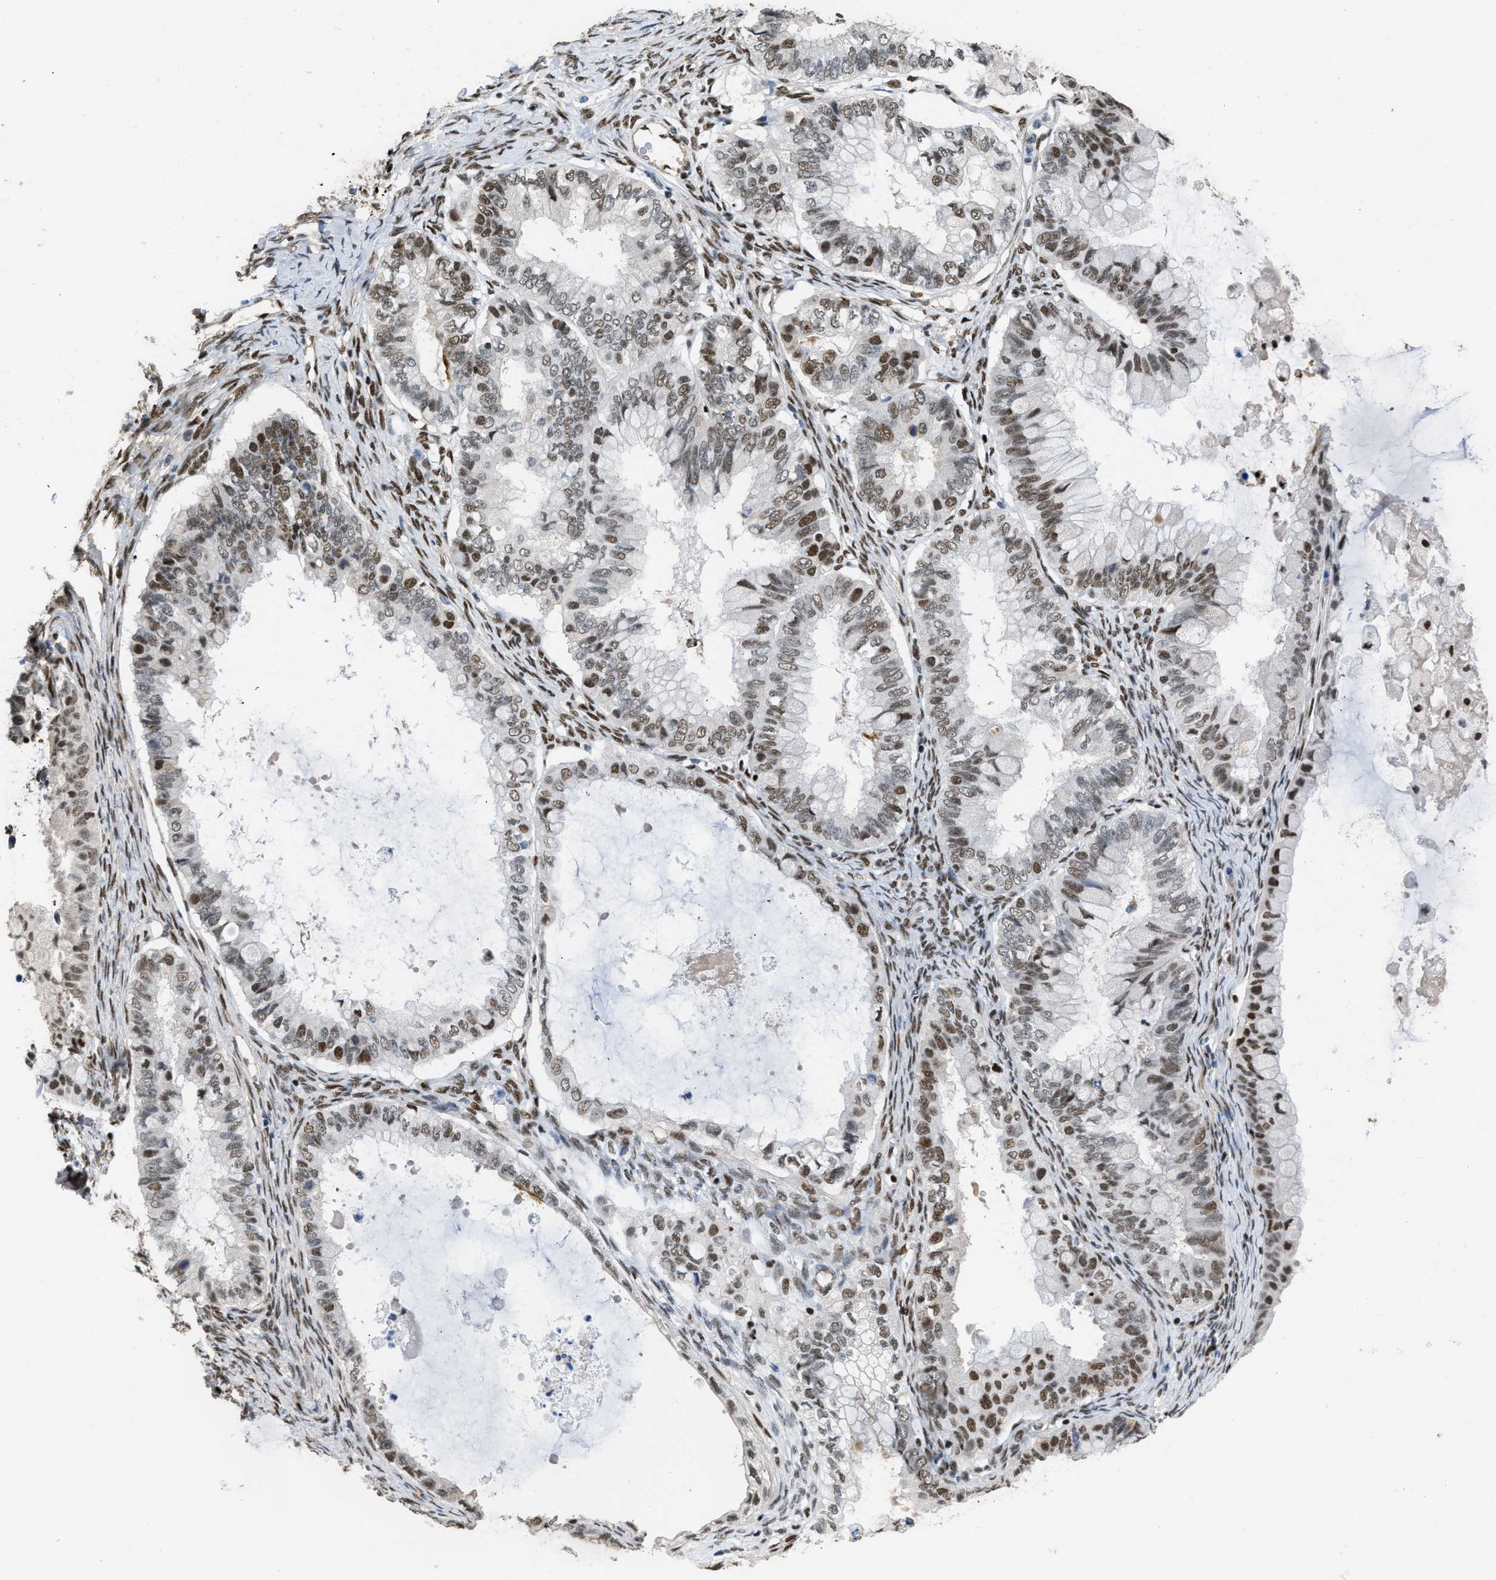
{"staining": {"intensity": "strong", "quantity": "25%-75%", "location": "nuclear"}, "tissue": "ovarian cancer", "cell_type": "Tumor cells", "image_type": "cancer", "snomed": [{"axis": "morphology", "description": "Cystadenocarcinoma, mucinous, NOS"}, {"axis": "topography", "description": "Ovary"}], "caption": "Immunohistochemistry (IHC) of ovarian mucinous cystadenocarcinoma demonstrates high levels of strong nuclear expression in approximately 25%-75% of tumor cells.", "gene": "SCAF4", "patient": {"sex": "female", "age": 80}}